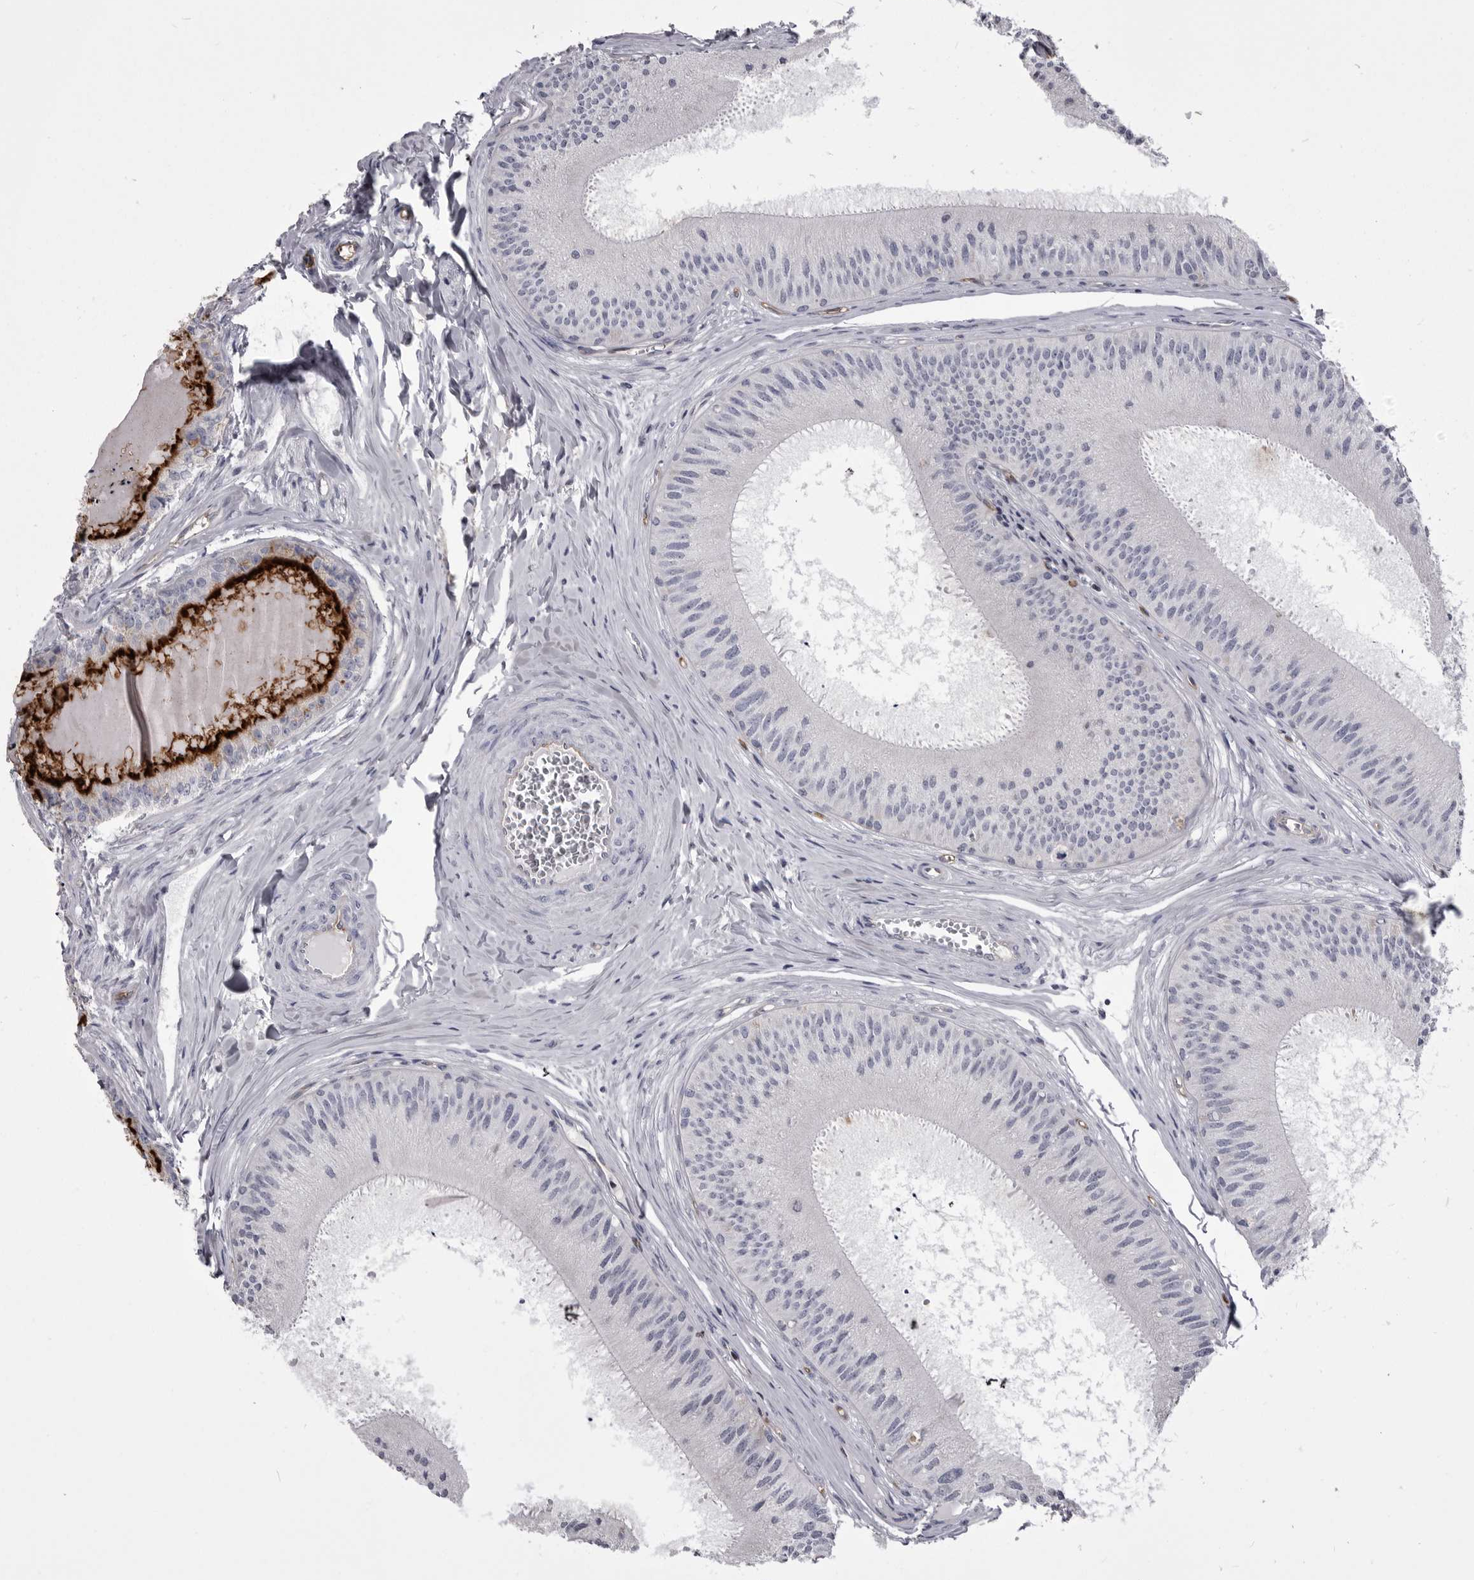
{"staining": {"intensity": "negative", "quantity": "none", "location": "none"}, "tissue": "epididymis", "cell_type": "Glandular cells", "image_type": "normal", "snomed": [{"axis": "morphology", "description": "Normal tissue, NOS"}, {"axis": "topography", "description": "Epididymis"}], "caption": "An IHC micrograph of normal epididymis is shown. There is no staining in glandular cells of epididymis. (DAB immunohistochemistry, high magnification).", "gene": "OPLAH", "patient": {"sex": "male", "age": 31}}